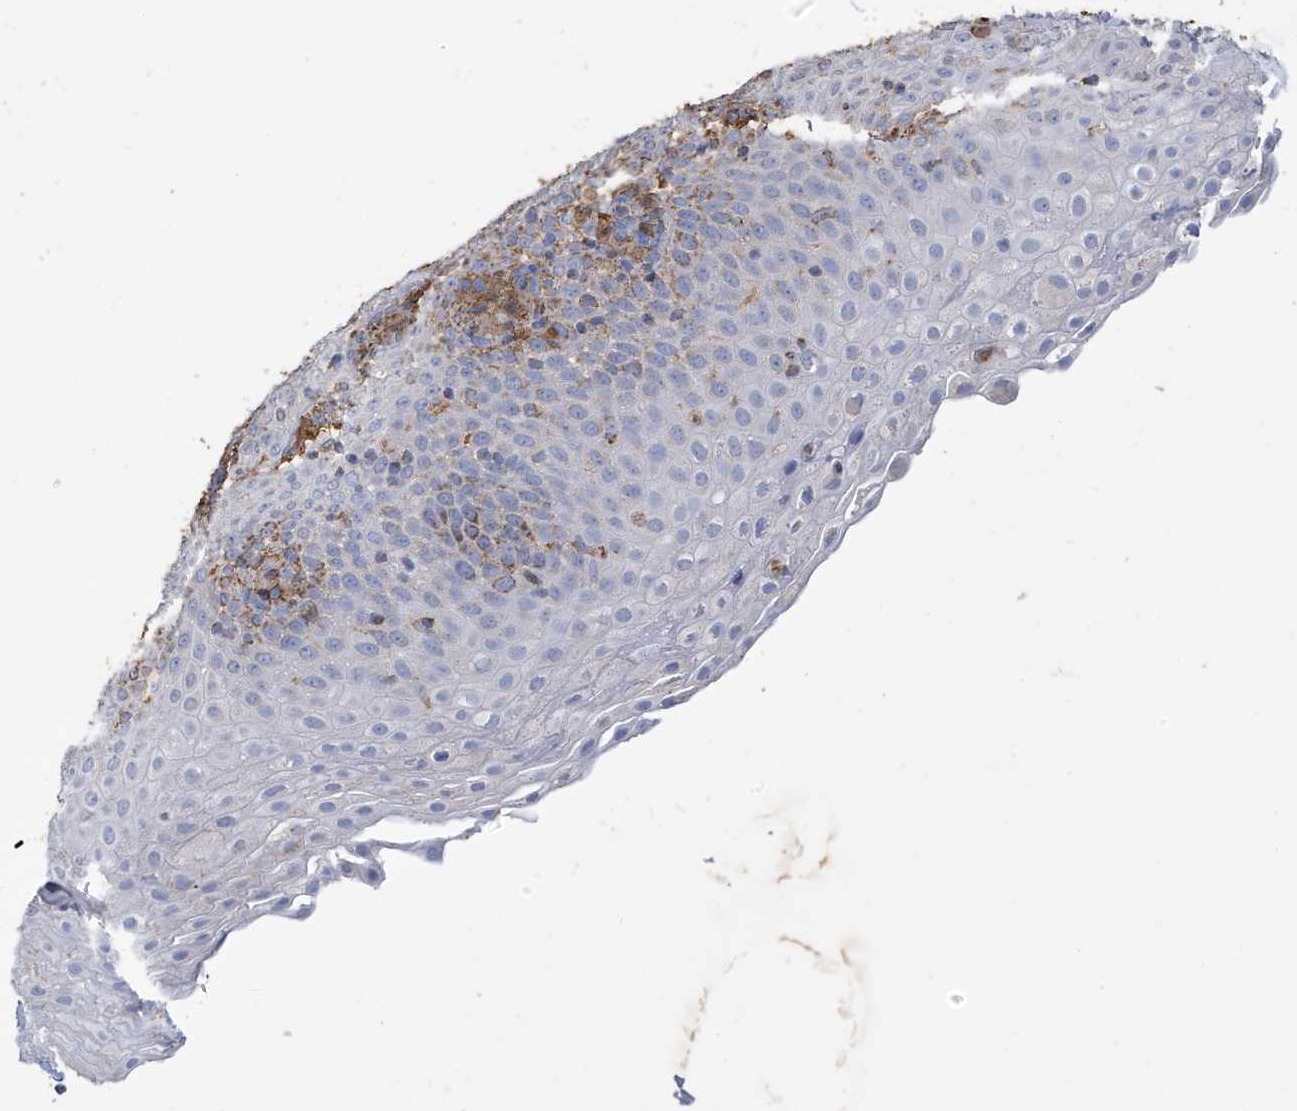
{"staining": {"intensity": "moderate", "quantity": "<25%", "location": "cytoplasmic/membranous"}, "tissue": "tonsil", "cell_type": "Germinal center cells", "image_type": "normal", "snomed": [{"axis": "morphology", "description": "Normal tissue, NOS"}, {"axis": "topography", "description": "Tonsil"}], "caption": "A low amount of moderate cytoplasmic/membranous expression is identified in approximately <25% of germinal center cells in benign tonsil.", "gene": "OGT", "patient": {"sex": "female", "age": 19}}